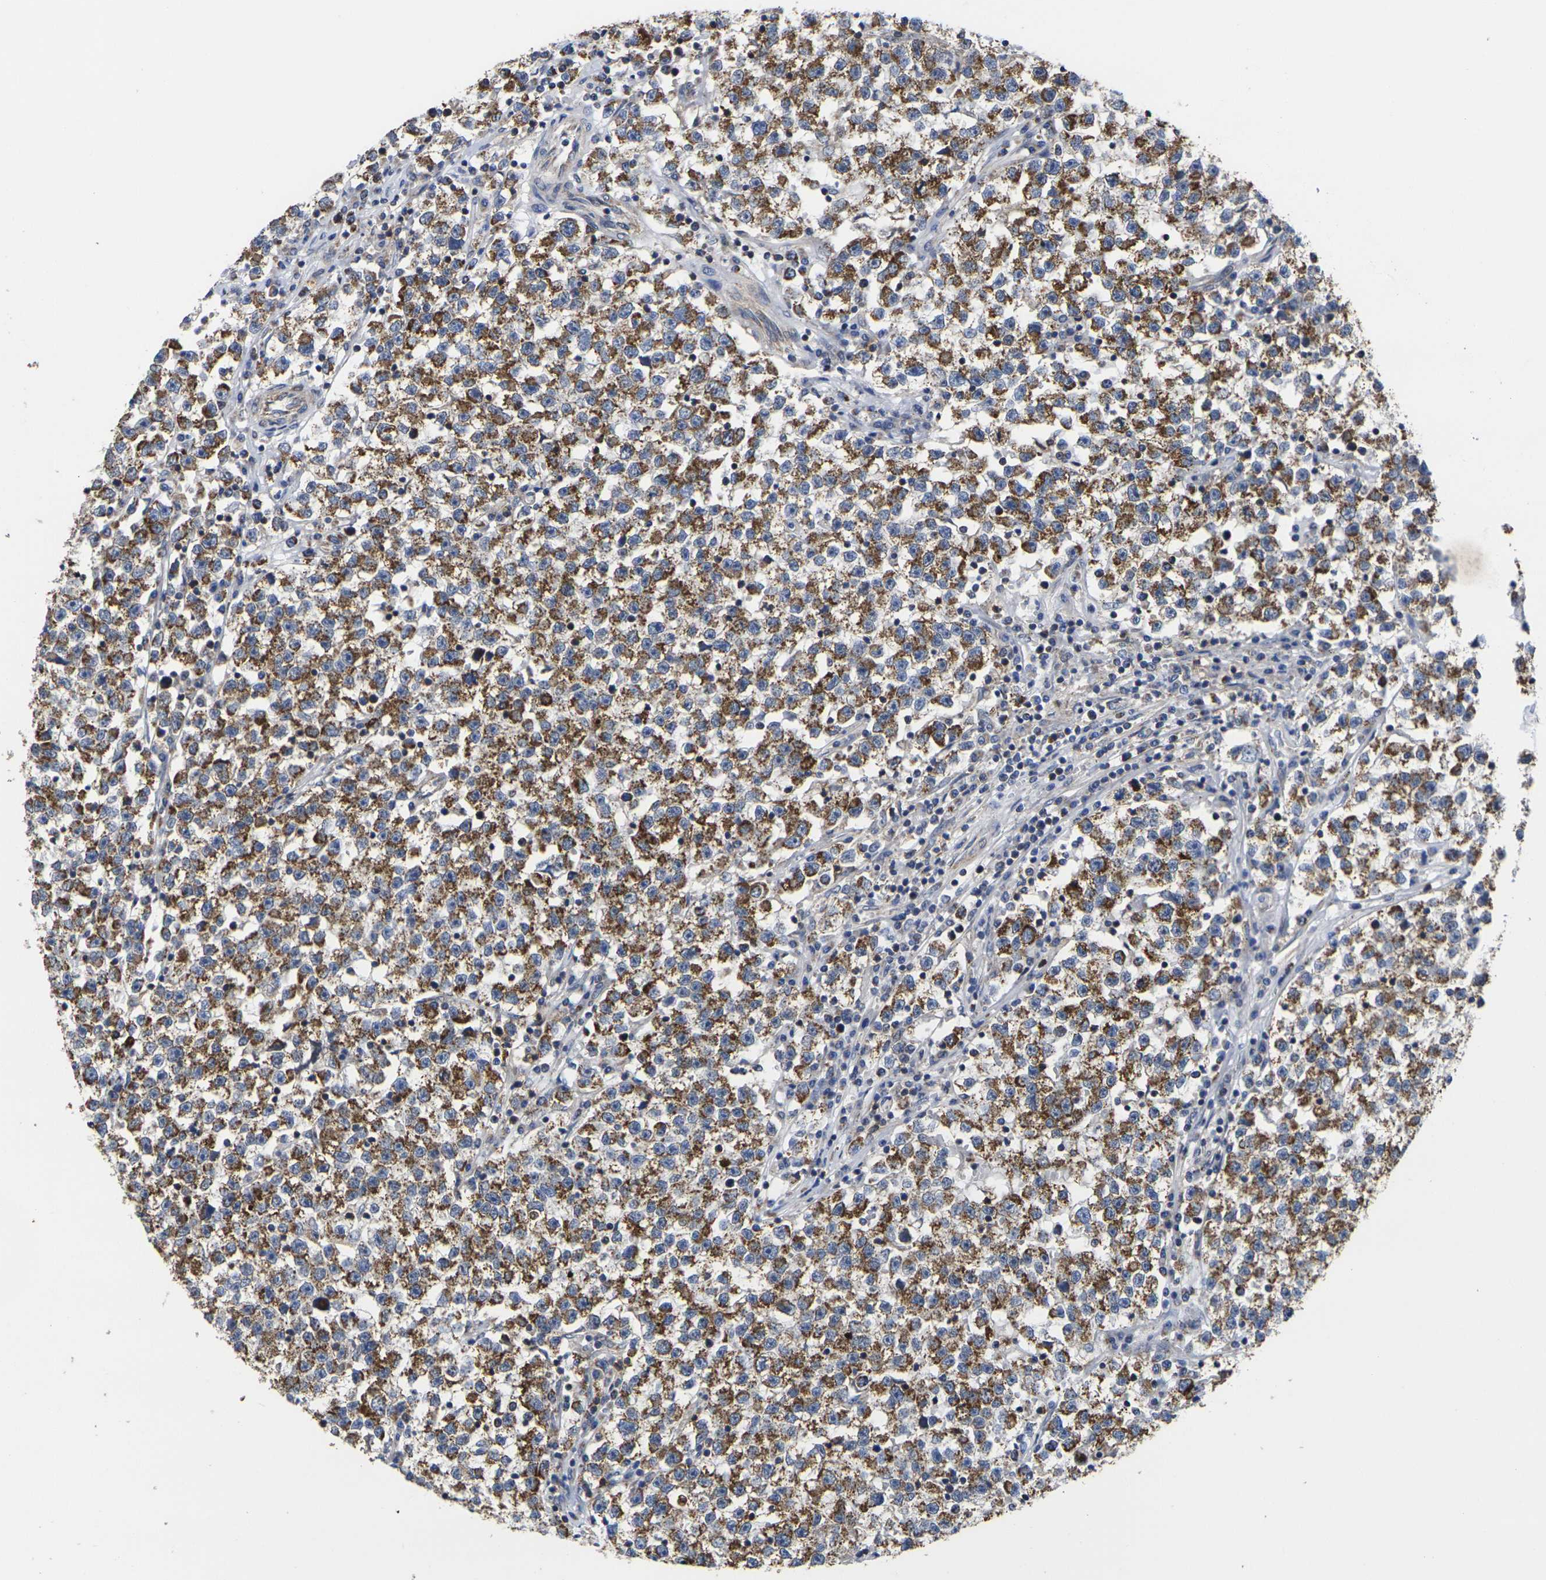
{"staining": {"intensity": "strong", "quantity": ">75%", "location": "cytoplasmic/membranous"}, "tissue": "testis cancer", "cell_type": "Tumor cells", "image_type": "cancer", "snomed": [{"axis": "morphology", "description": "Seminoma, NOS"}, {"axis": "topography", "description": "Testis"}], "caption": "Testis cancer stained with a brown dye exhibits strong cytoplasmic/membranous positive positivity in approximately >75% of tumor cells.", "gene": "P2RY11", "patient": {"sex": "male", "age": 22}}